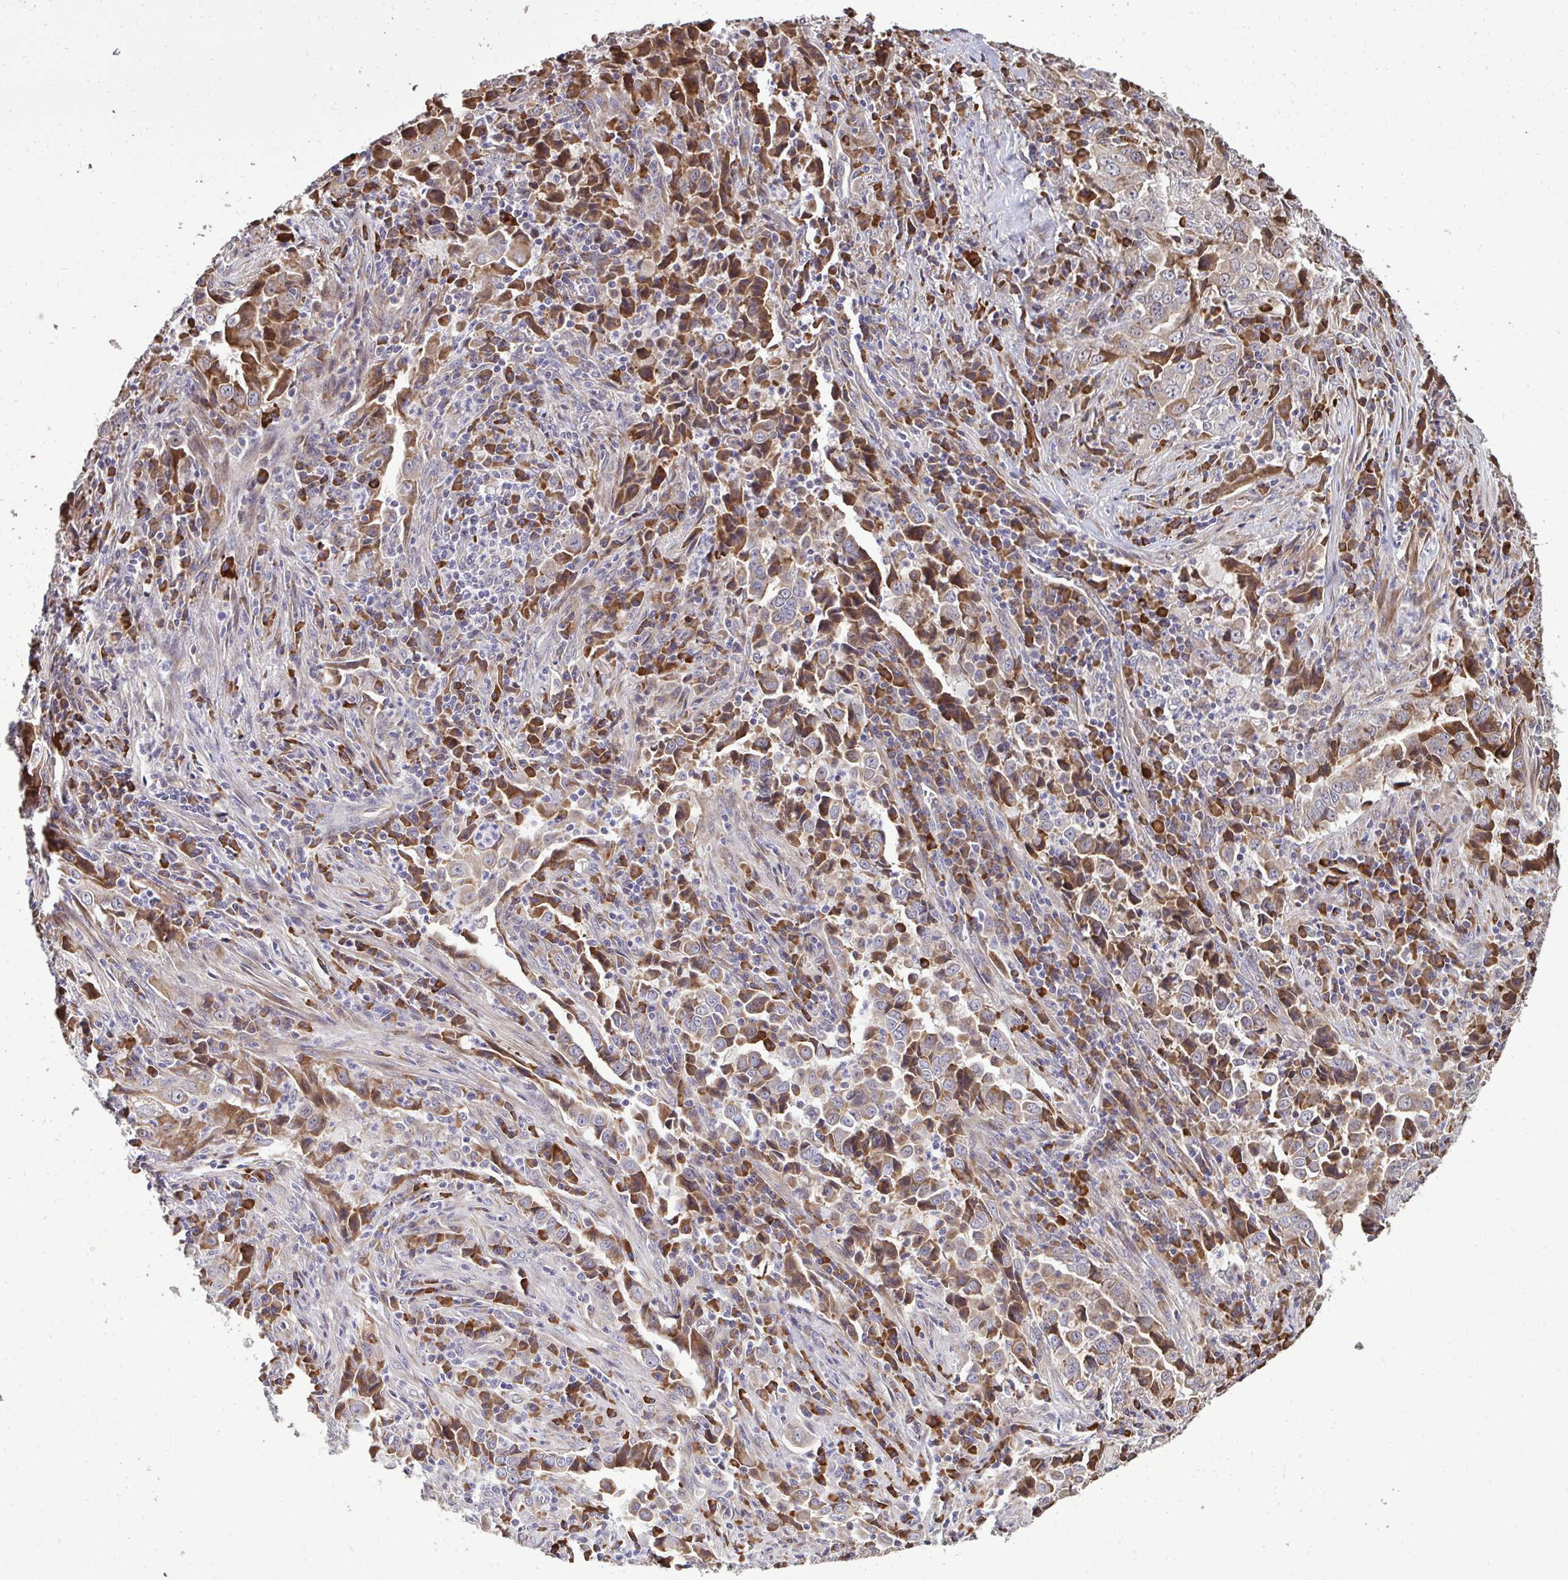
{"staining": {"intensity": "moderate", "quantity": "<25%", "location": "cytoplasmic/membranous"}, "tissue": "lung cancer", "cell_type": "Tumor cells", "image_type": "cancer", "snomed": [{"axis": "morphology", "description": "Adenocarcinoma, NOS"}, {"axis": "topography", "description": "Lung"}], "caption": "DAB immunohistochemical staining of lung cancer shows moderate cytoplasmic/membranous protein positivity in about <25% of tumor cells.", "gene": "FIBCD1", "patient": {"sex": "male", "age": 67}}